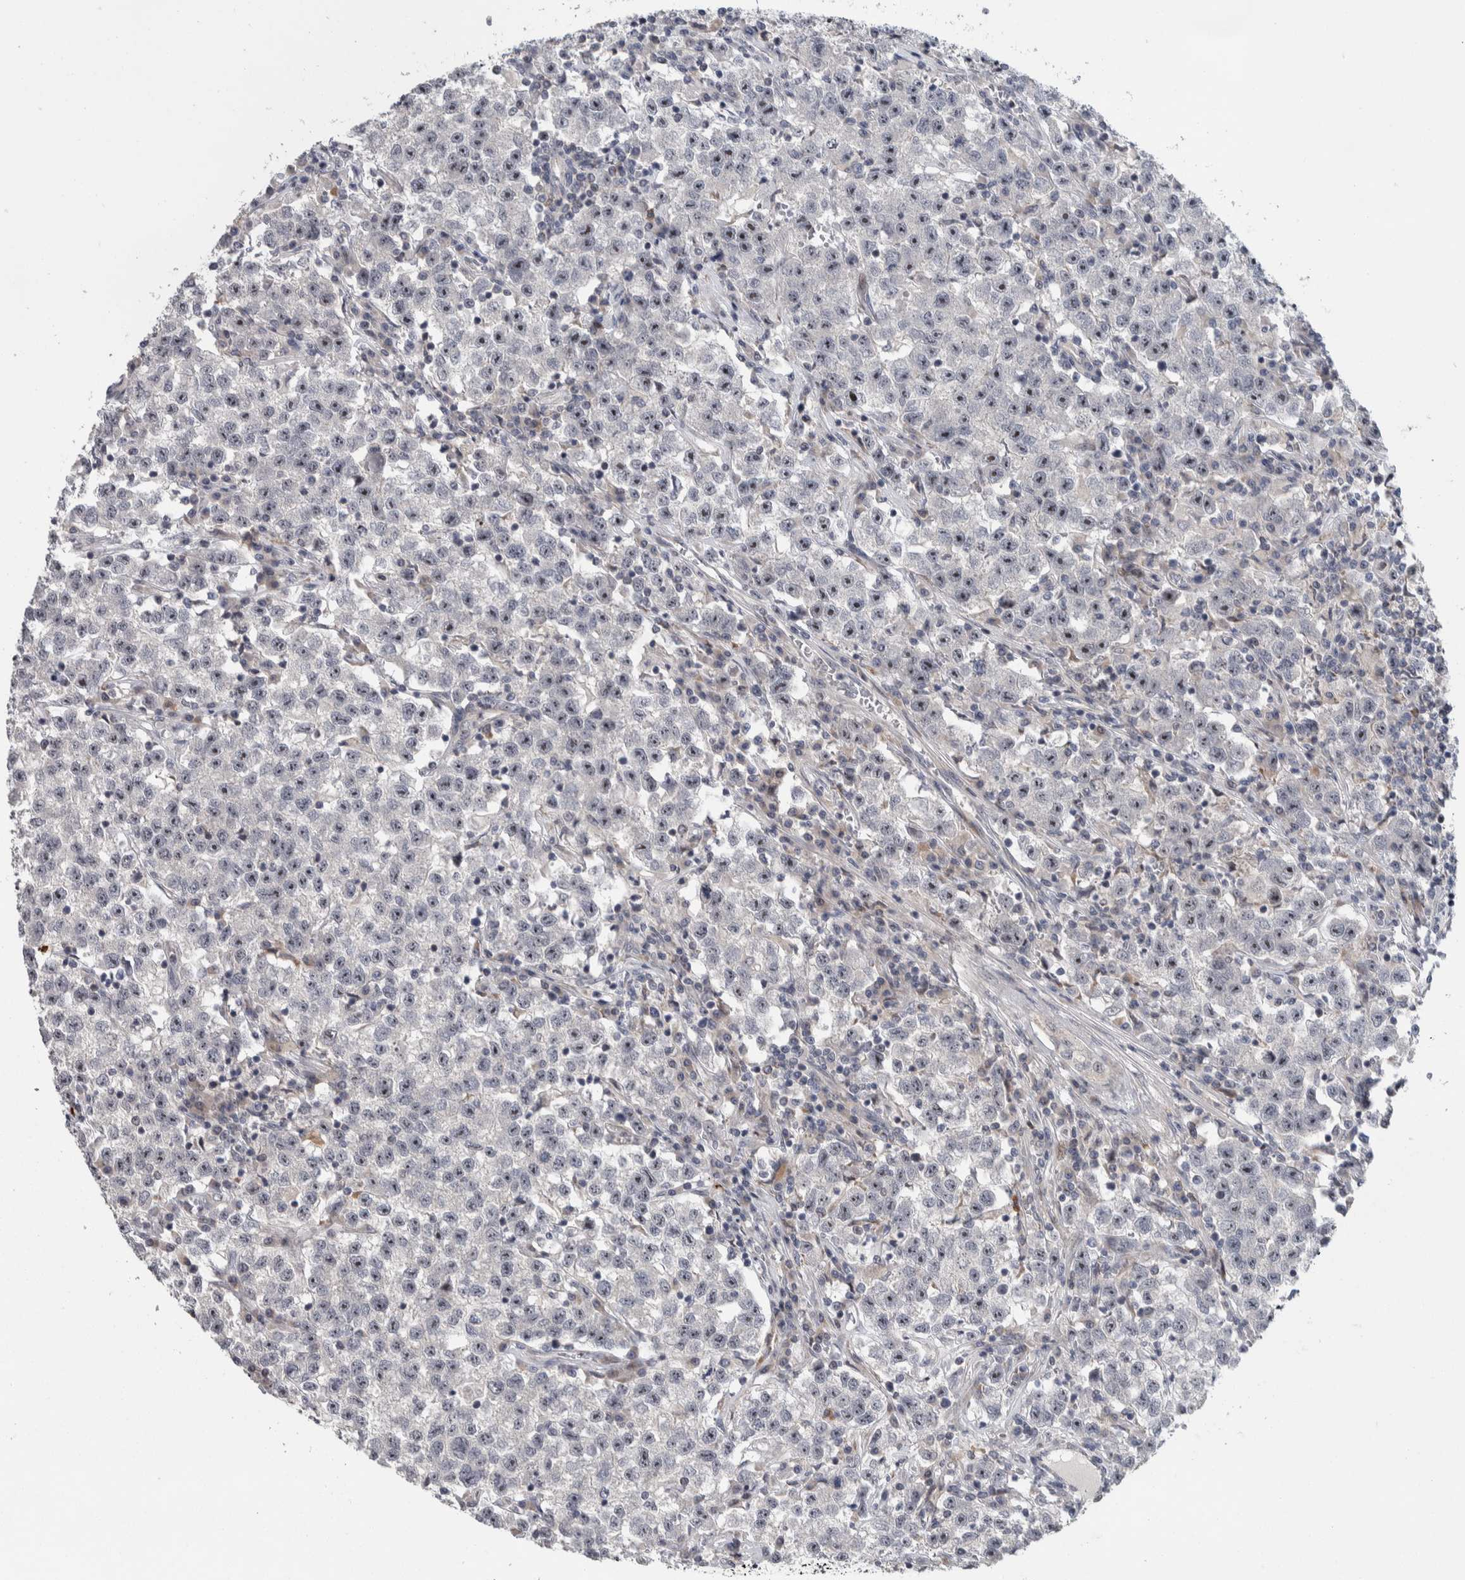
{"staining": {"intensity": "moderate", "quantity": ">75%", "location": "nuclear"}, "tissue": "testis cancer", "cell_type": "Tumor cells", "image_type": "cancer", "snomed": [{"axis": "morphology", "description": "Seminoma, NOS"}, {"axis": "topography", "description": "Testis"}], "caption": "Immunohistochemistry image of human testis cancer (seminoma) stained for a protein (brown), which reveals medium levels of moderate nuclear expression in approximately >75% of tumor cells.", "gene": "PRRG4", "patient": {"sex": "male", "age": 22}}